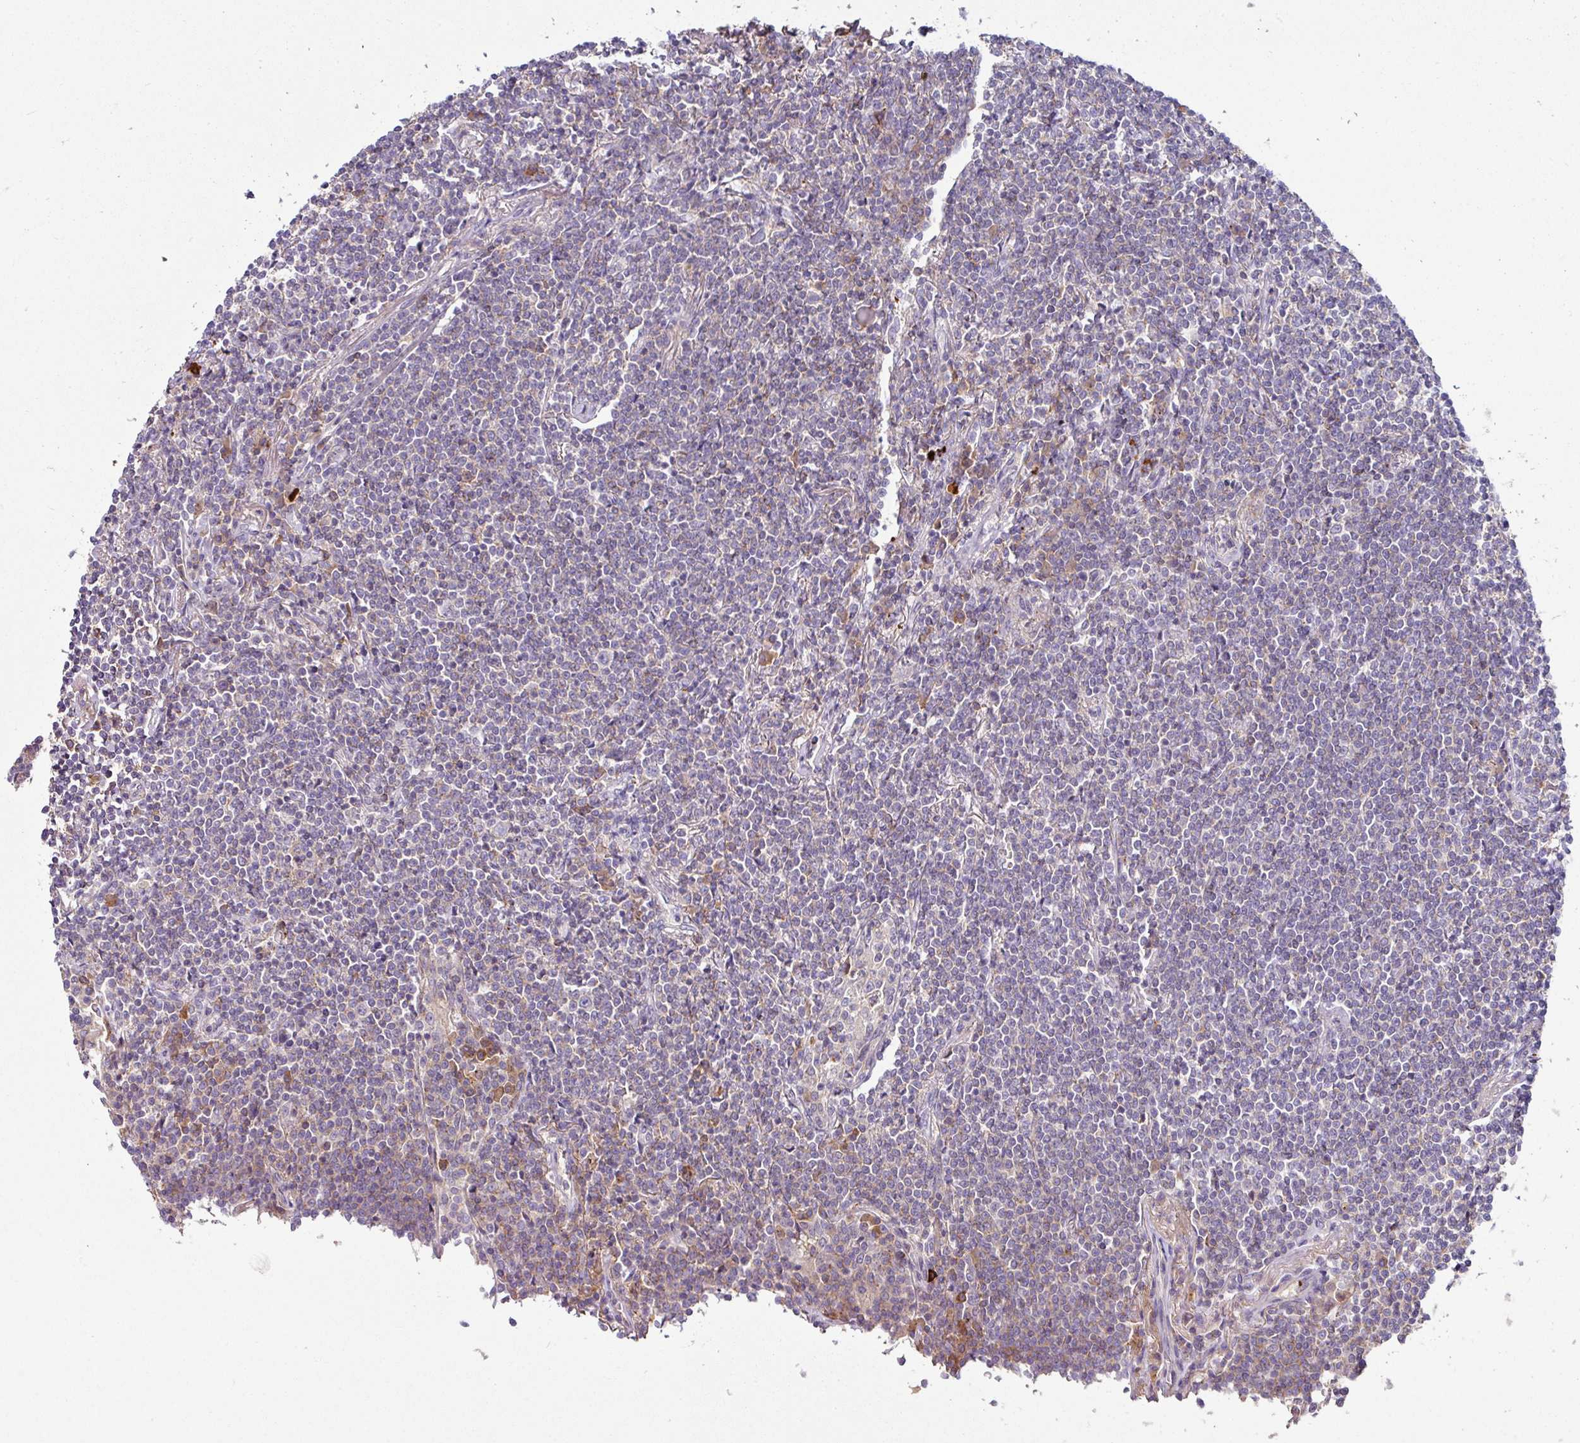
{"staining": {"intensity": "weak", "quantity": "<25%", "location": "cytoplasmic/membranous"}, "tissue": "lymphoma", "cell_type": "Tumor cells", "image_type": "cancer", "snomed": [{"axis": "morphology", "description": "Malignant lymphoma, non-Hodgkin's type, Low grade"}, {"axis": "topography", "description": "Lung"}], "caption": "A histopathology image of human lymphoma is negative for staining in tumor cells.", "gene": "SLAMF6", "patient": {"sex": "female", "age": 71}}